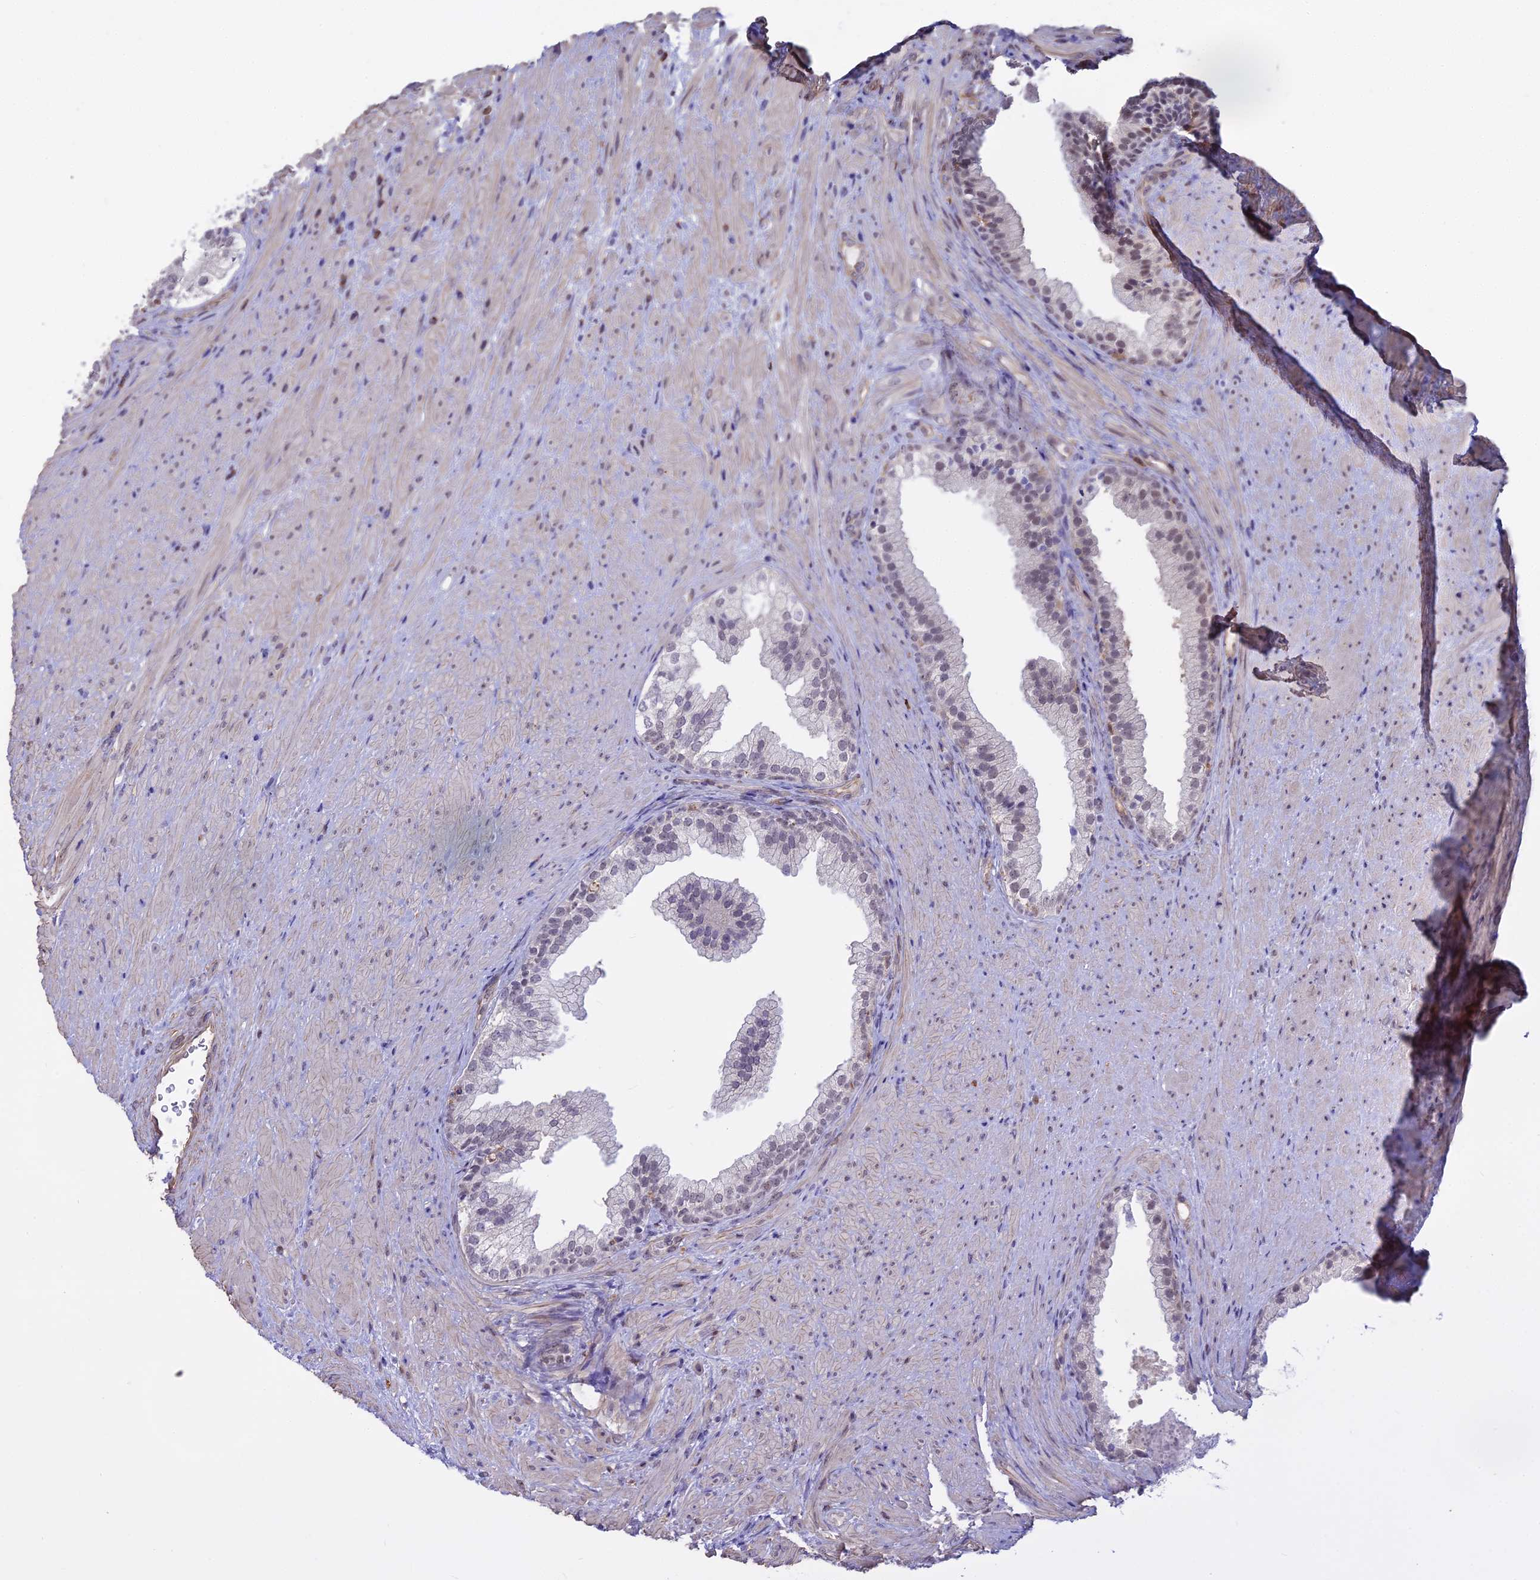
{"staining": {"intensity": "weak", "quantity": "25%-75%", "location": "nuclear"}, "tissue": "prostate", "cell_type": "Glandular cells", "image_type": "normal", "snomed": [{"axis": "morphology", "description": "Normal tissue, NOS"}, {"axis": "topography", "description": "Prostate"}], "caption": "Immunohistochemistry photomicrograph of unremarkable prostate stained for a protein (brown), which displays low levels of weak nuclear positivity in about 25%-75% of glandular cells.", "gene": "BLNK", "patient": {"sex": "male", "age": 76}}